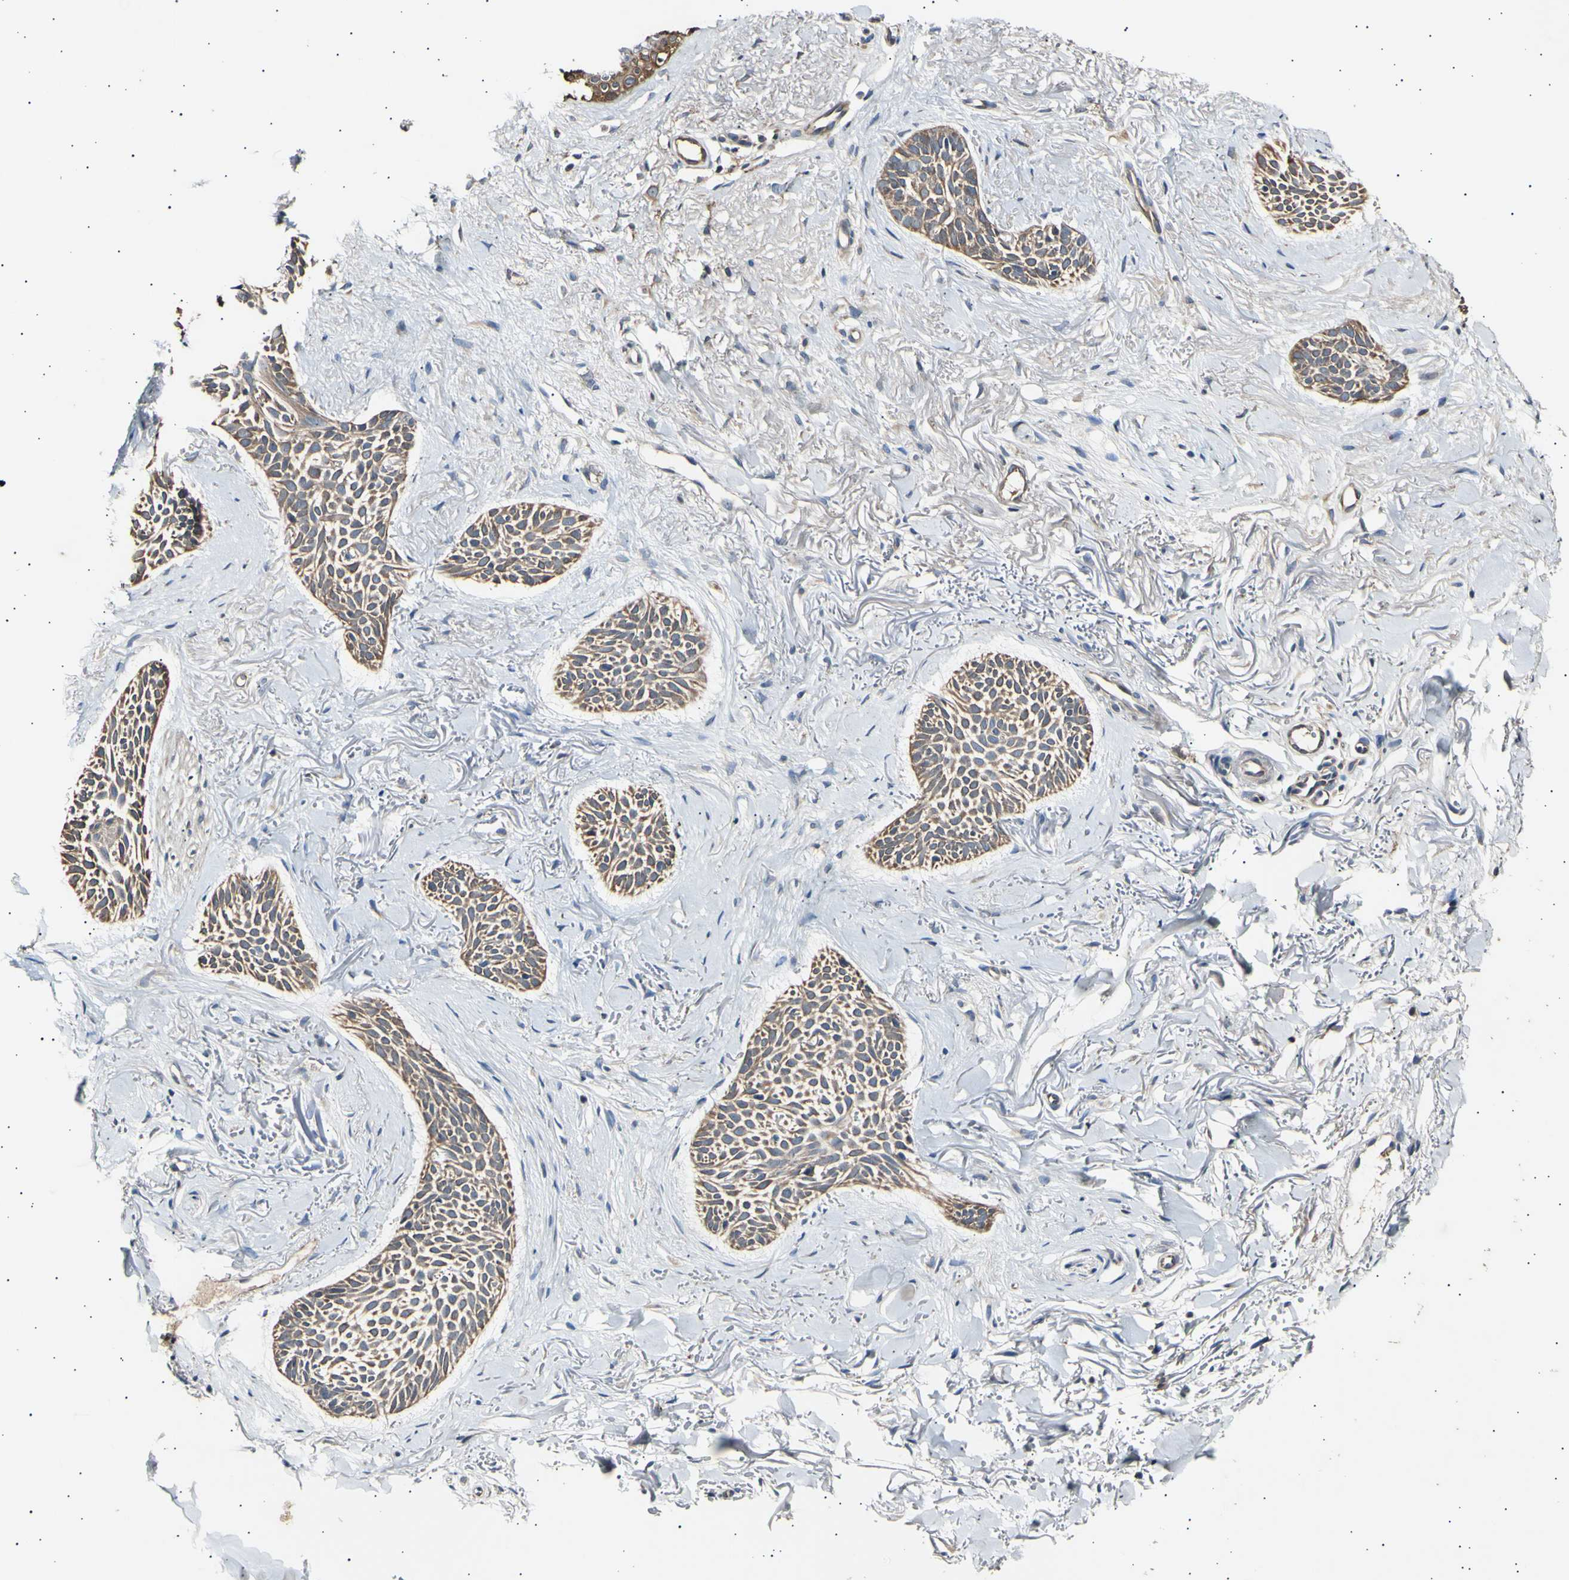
{"staining": {"intensity": "moderate", "quantity": ">75%", "location": "cytoplasmic/membranous"}, "tissue": "skin cancer", "cell_type": "Tumor cells", "image_type": "cancer", "snomed": [{"axis": "morphology", "description": "Normal tissue, NOS"}, {"axis": "morphology", "description": "Basal cell carcinoma"}, {"axis": "topography", "description": "Skin"}], "caption": "This image displays immunohistochemistry staining of skin cancer (basal cell carcinoma), with medium moderate cytoplasmic/membranous expression in about >75% of tumor cells.", "gene": "ITGA6", "patient": {"sex": "female", "age": 84}}